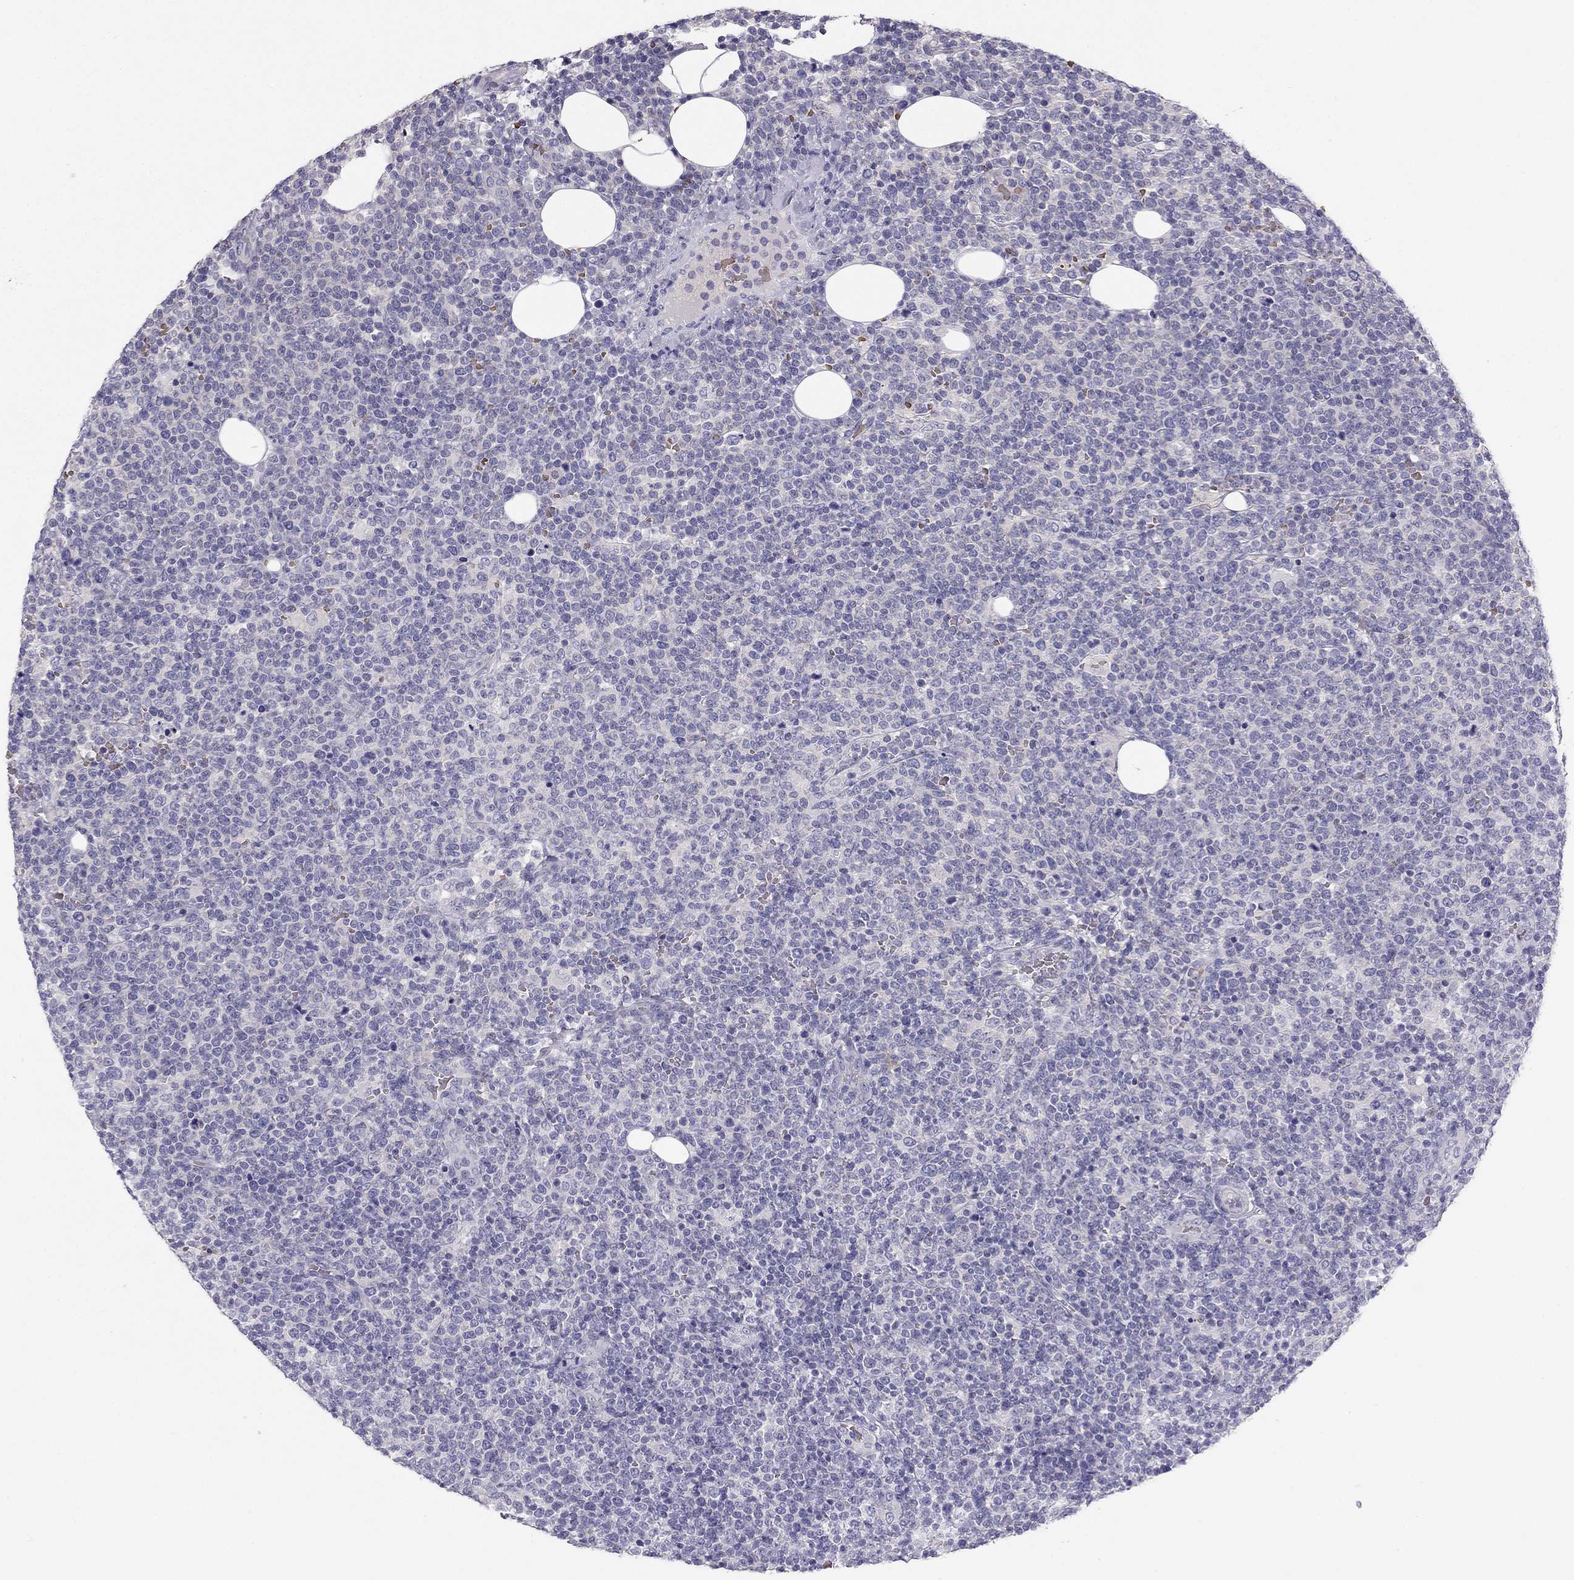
{"staining": {"intensity": "negative", "quantity": "none", "location": "none"}, "tissue": "lymphoma", "cell_type": "Tumor cells", "image_type": "cancer", "snomed": [{"axis": "morphology", "description": "Malignant lymphoma, non-Hodgkin's type, High grade"}, {"axis": "topography", "description": "Lymph node"}], "caption": "High-grade malignant lymphoma, non-Hodgkin's type stained for a protein using immunohistochemistry demonstrates no staining tumor cells.", "gene": "RSPH14", "patient": {"sex": "male", "age": 61}}